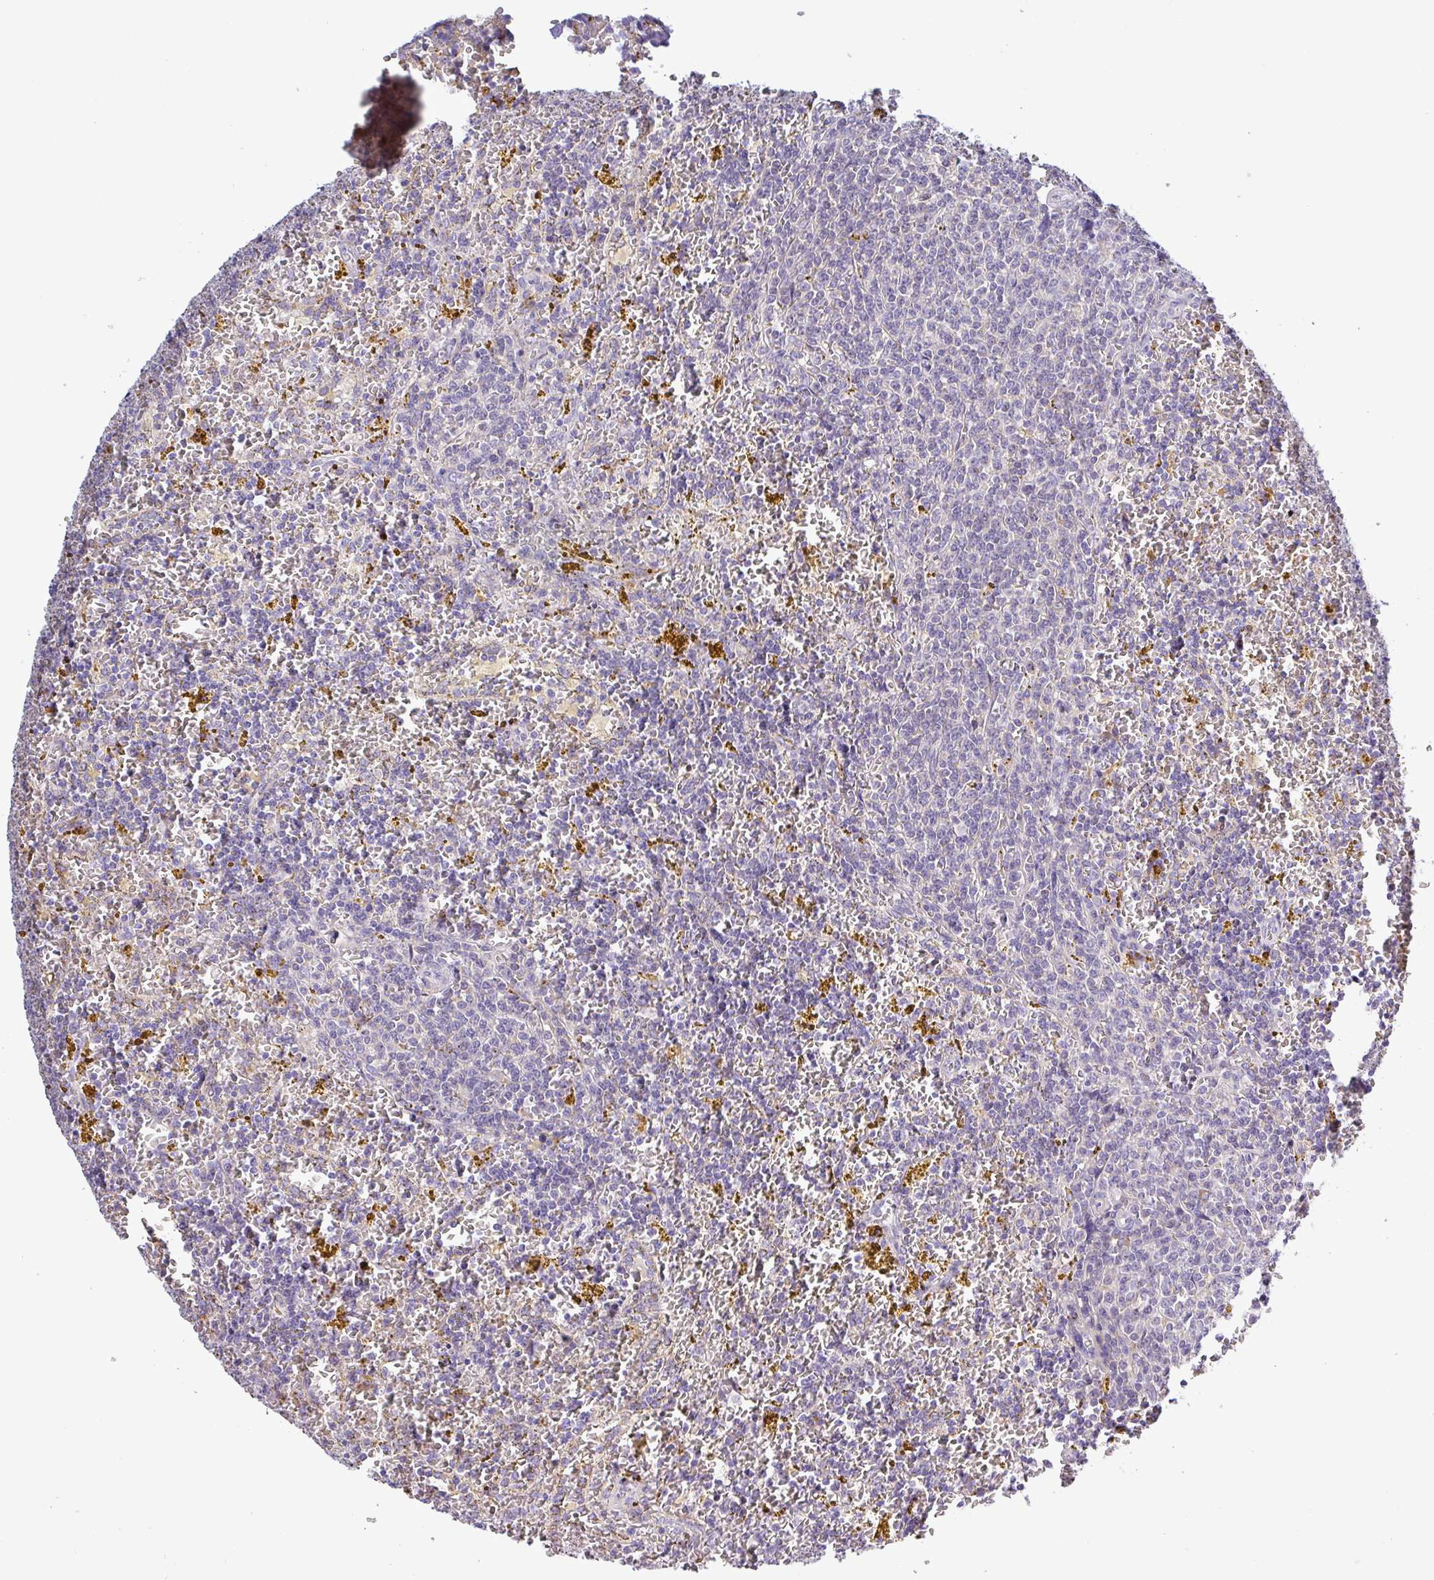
{"staining": {"intensity": "negative", "quantity": "none", "location": "none"}, "tissue": "lymphoma", "cell_type": "Tumor cells", "image_type": "cancer", "snomed": [{"axis": "morphology", "description": "Malignant lymphoma, non-Hodgkin's type, Low grade"}, {"axis": "topography", "description": "Spleen"}, {"axis": "topography", "description": "Lymph node"}], "caption": "The image demonstrates no staining of tumor cells in low-grade malignant lymphoma, non-Hodgkin's type.", "gene": "SFTPB", "patient": {"sex": "female", "age": 66}}